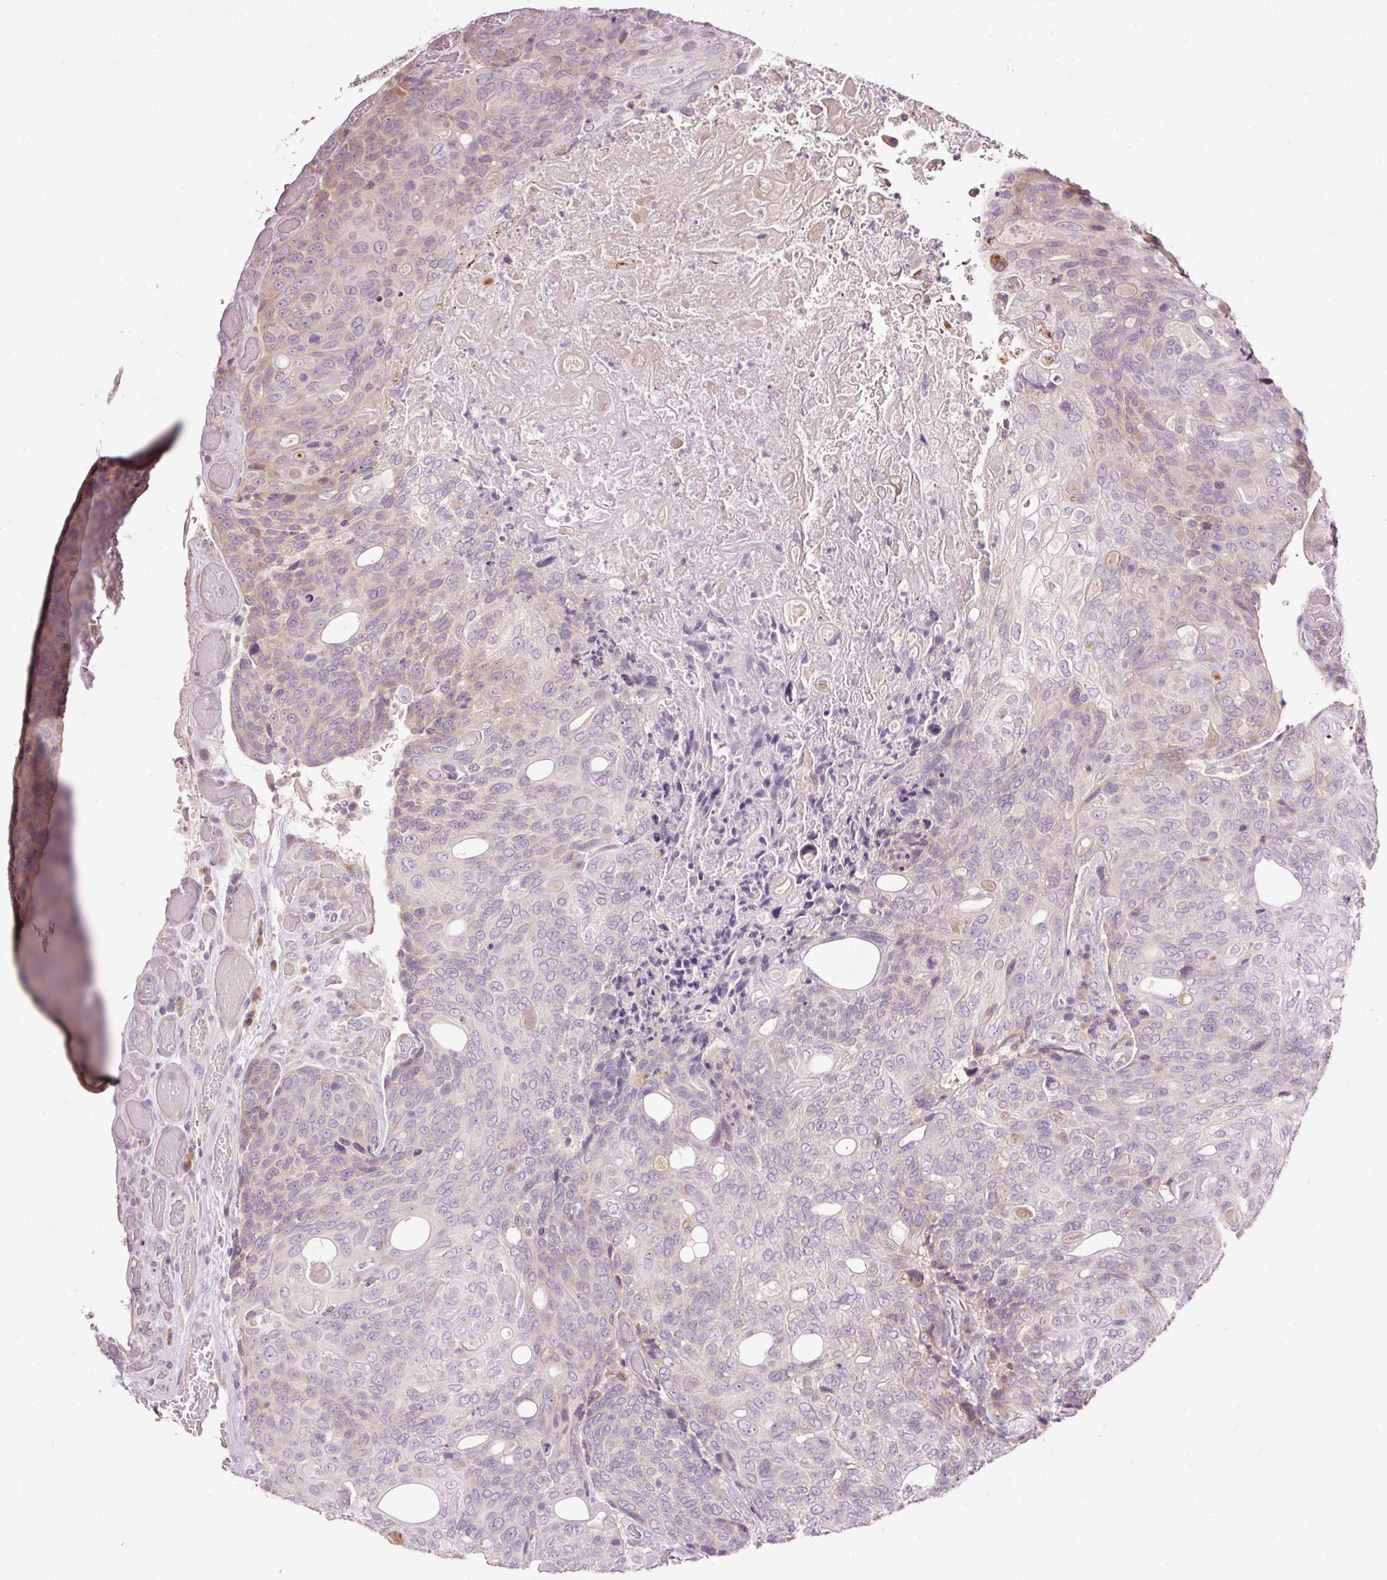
{"staining": {"intensity": "weak", "quantity": "25%-75%", "location": "cytoplasmic/membranous"}, "tissue": "urothelial cancer", "cell_type": "Tumor cells", "image_type": "cancer", "snomed": [{"axis": "morphology", "description": "Urothelial carcinoma, High grade"}, {"axis": "topography", "description": "Urinary bladder"}], "caption": "Protein analysis of urothelial cancer tissue displays weak cytoplasmic/membranous positivity in approximately 25%-75% of tumor cells. (DAB = brown stain, brightfield microscopy at high magnification).", "gene": "RSPO2", "patient": {"sex": "female", "age": 70}}